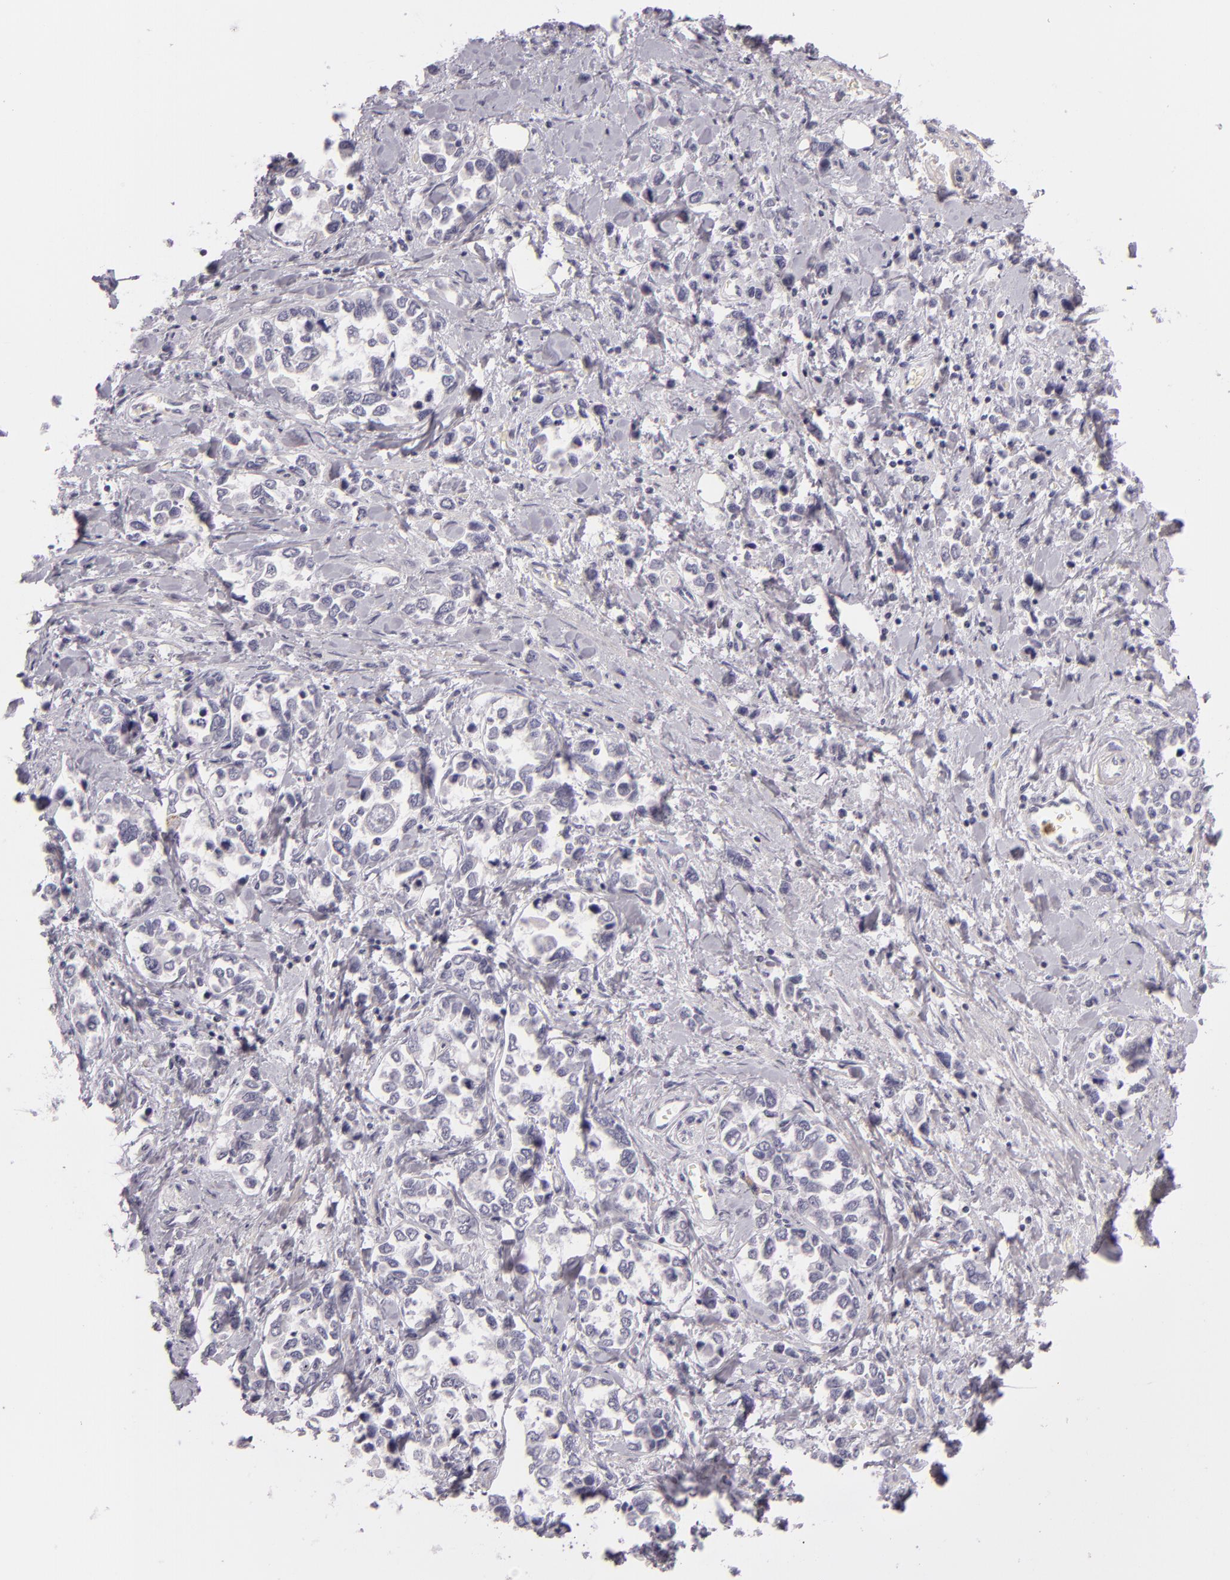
{"staining": {"intensity": "negative", "quantity": "none", "location": "none"}, "tissue": "stomach cancer", "cell_type": "Tumor cells", "image_type": "cancer", "snomed": [{"axis": "morphology", "description": "Adenocarcinoma, NOS"}, {"axis": "topography", "description": "Stomach, upper"}], "caption": "This is an immunohistochemistry histopathology image of adenocarcinoma (stomach). There is no staining in tumor cells.", "gene": "FAM181A", "patient": {"sex": "male", "age": 76}}